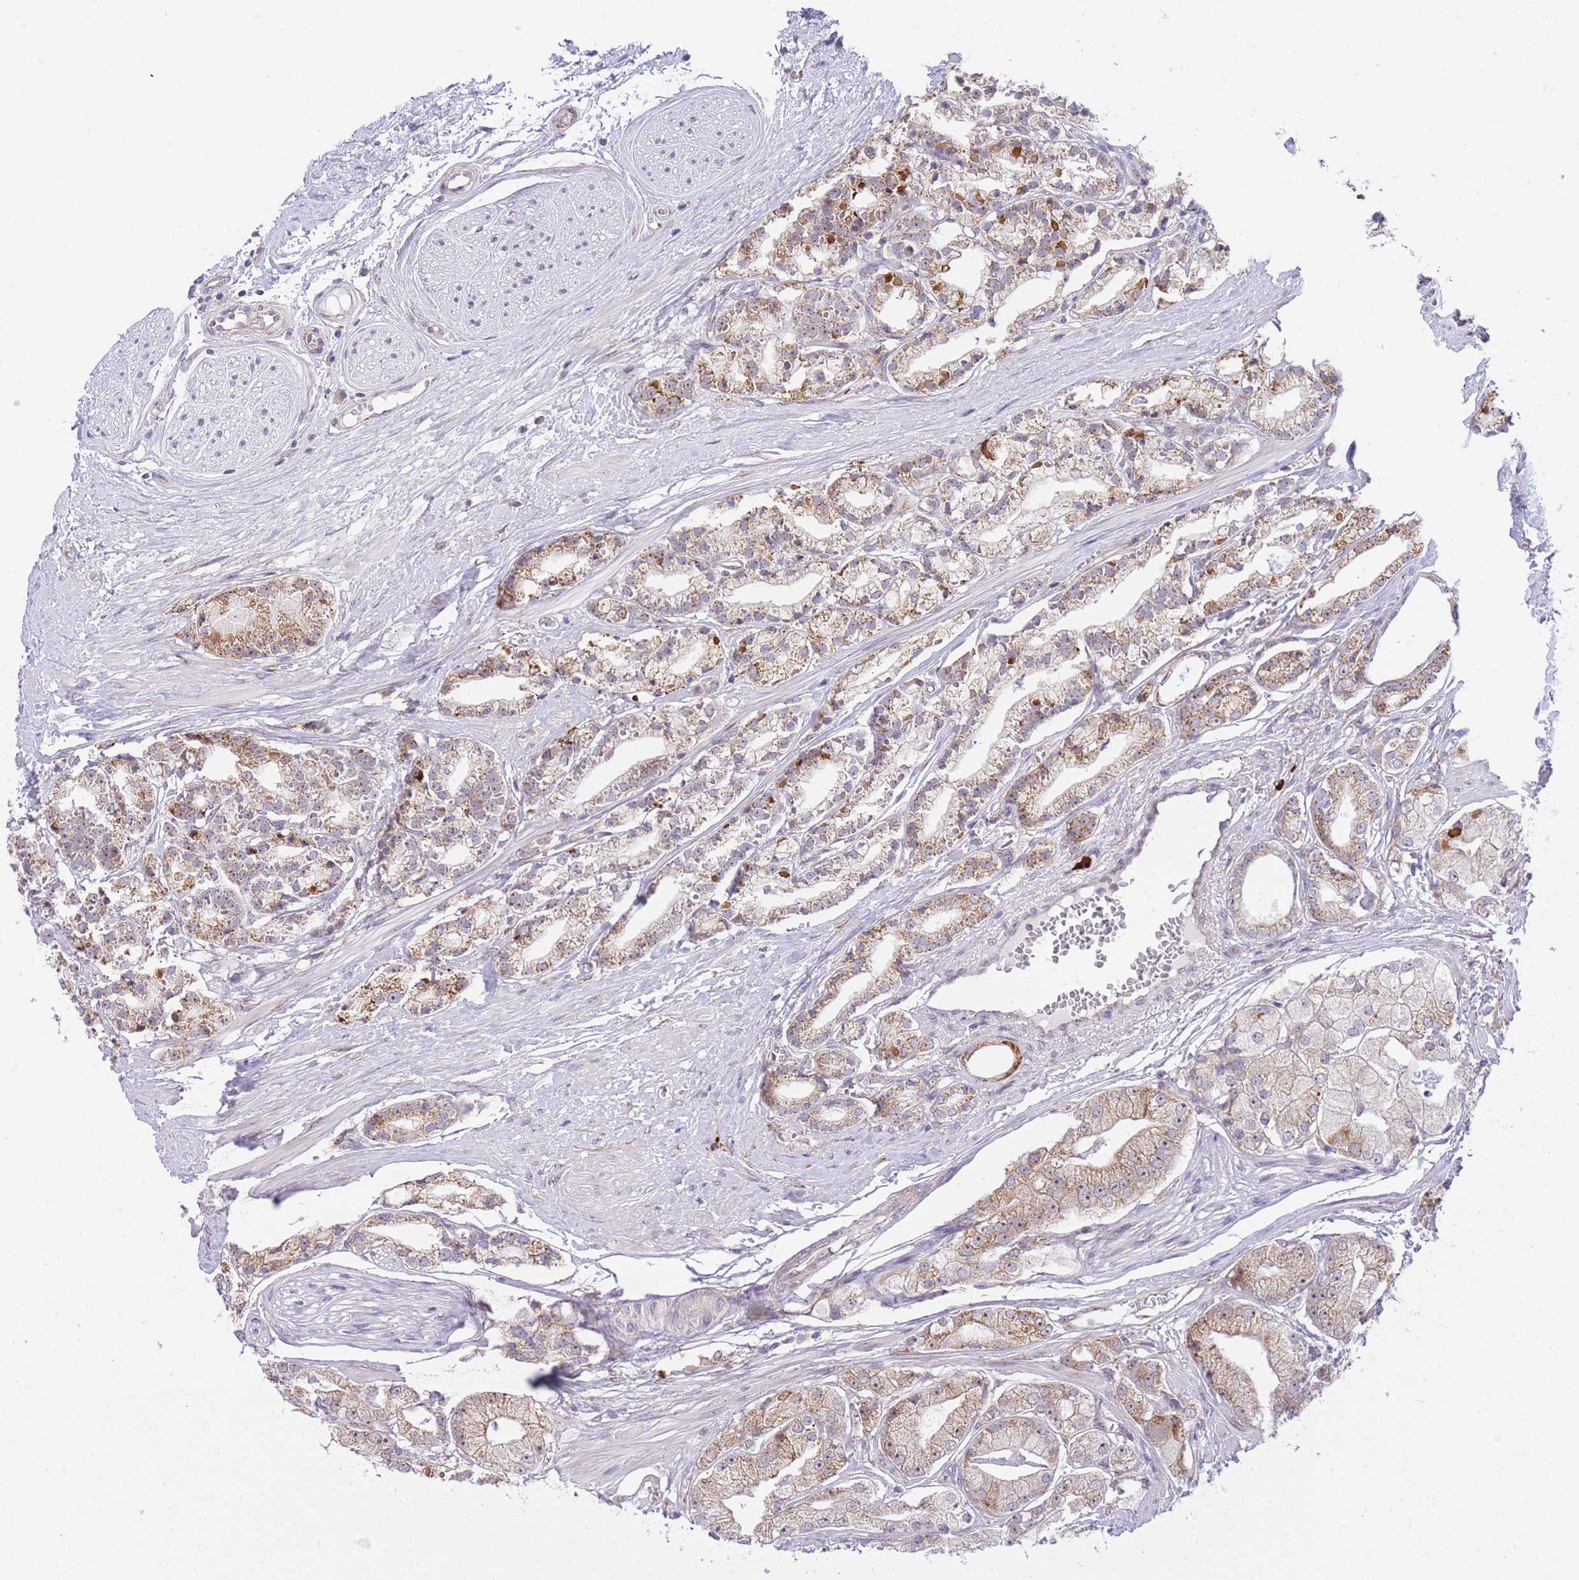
{"staining": {"intensity": "moderate", "quantity": "25%-75%", "location": "cytoplasmic/membranous"}, "tissue": "prostate cancer", "cell_type": "Tumor cells", "image_type": "cancer", "snomed": [{"axis": "morphology", "description": "Adenocarcinoma, High grade"}, {"axis": "topography", "description": "Prostate"}], "caption": "Prostate cancer was stained to show a protein in brown. There is medium levels of moderate cytoplasmic/membranous staining in approximately 25%-75% of tumor cells.", "gene": "EXOSC8", "patient": {"sex": "male", "age": 71}}